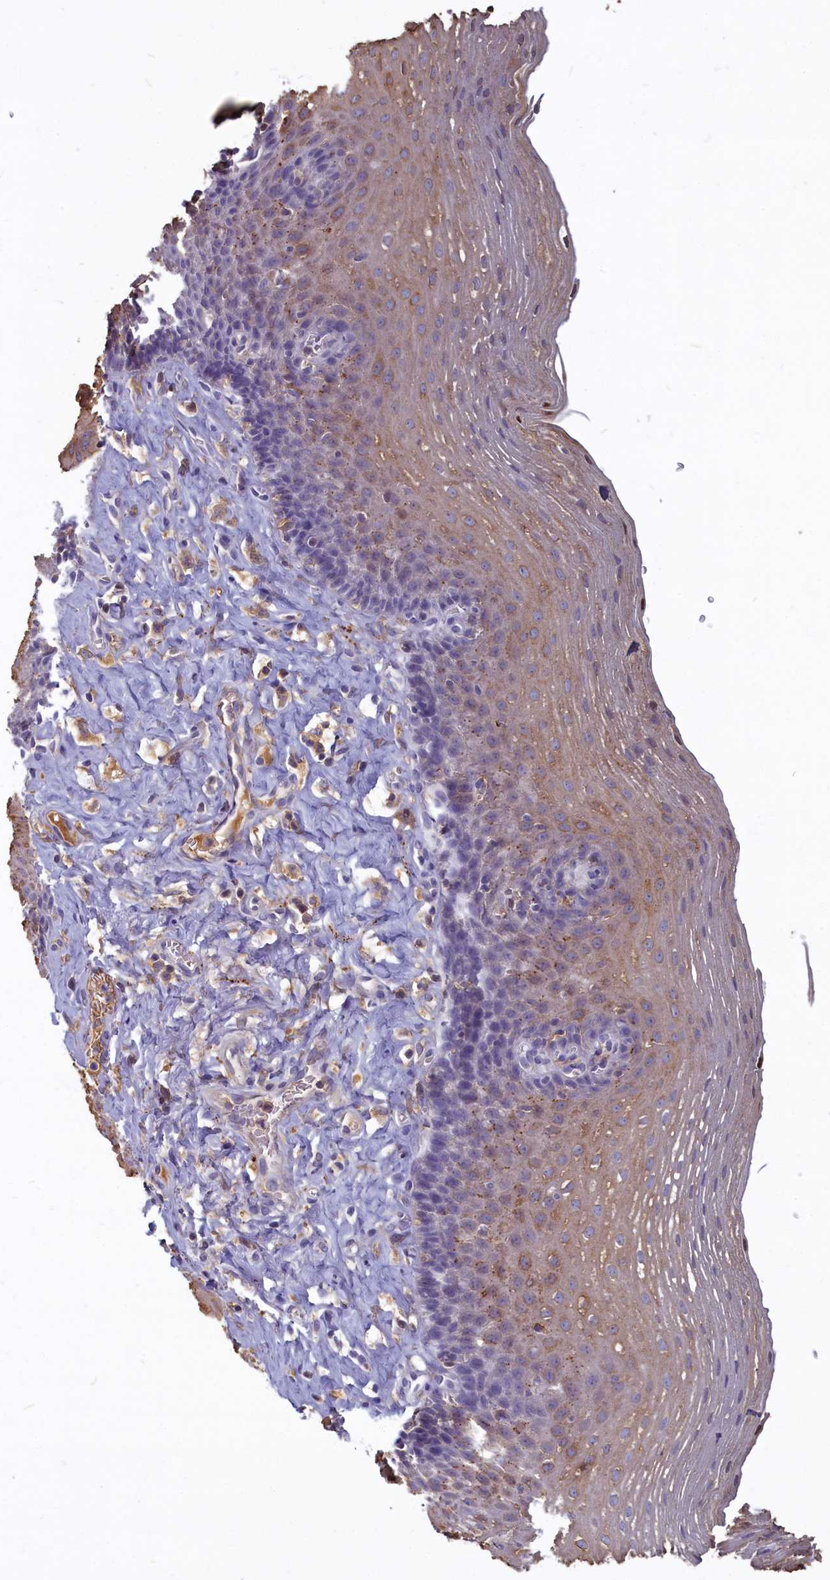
{"staining": {"intensity": "moderate", "quantity": "<25%", "location": "cytoplasmic/membranous"}, "tissue": "esophagus", "cell_type": "Squamous epithelial cells", "image_type": "normal", "snomed": [{"axis": "morphology", "description": "Normal tissue, NOS"}, {"axis": "topography", "description": "Esophagus"}], "caption": "This histopathology image demonstrates immunohistochemistry staining of unremarkable human esophagus, with low moderate cytoplasmic/membranous expression in approximately <25% of squamous epithelial cells.", "gene": "SV2C", "patient": {"sex": "female", "age": 66}}